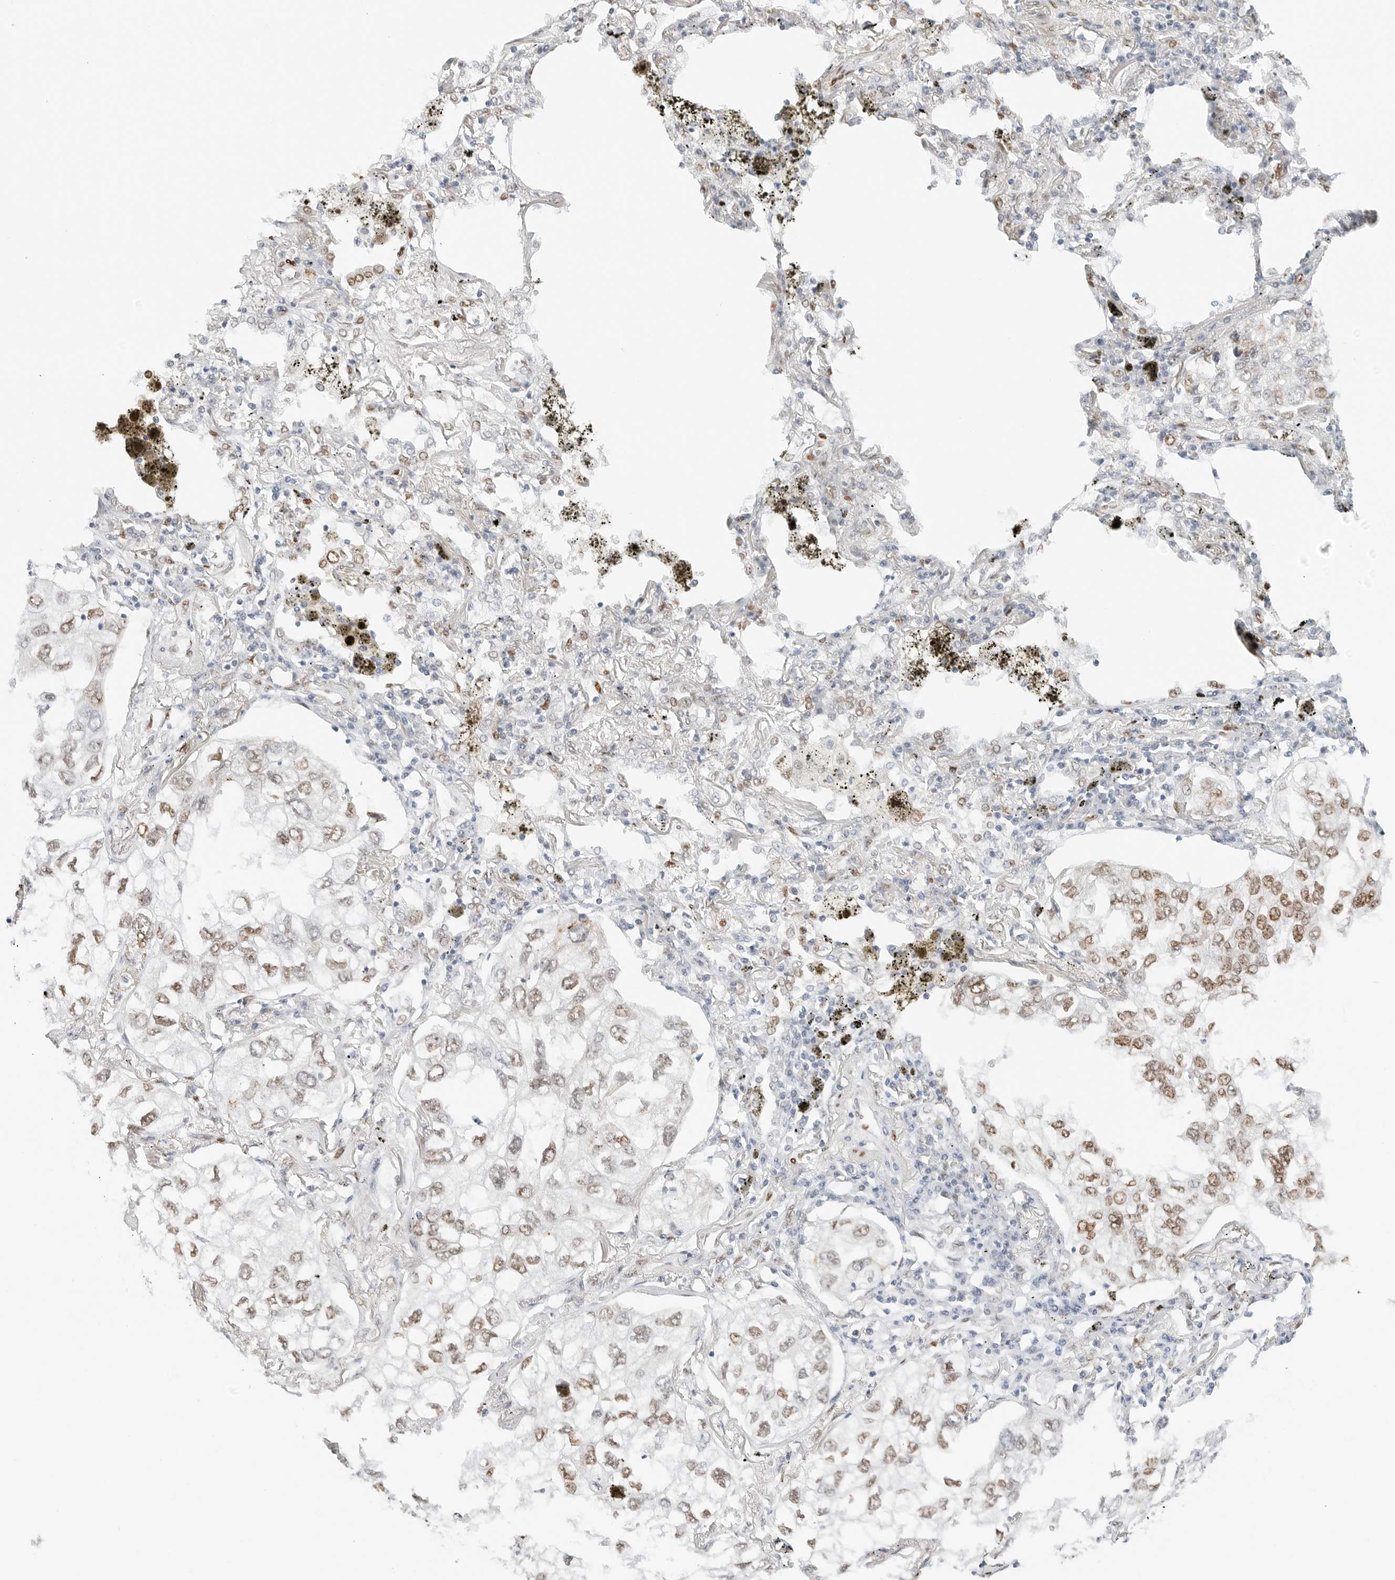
{"staining": {"intensity": "weak", "quantity": "25%-75%", "location": "nuclear"}, "tissue": "lung cancer", "cell_type": "Tumor cells", "image_type": "cancer", "snomed": [{"axis": "morphology", "description": "Adenocarcinoma, NOS"}, {"axis": "topography", "description": "Lung"}], "caption": "Immunohistochemistry image of neoplastic tissue: human lung cancer (adenocarcinoma) stained using IHC shows low levels of weak protein expression localized specifically in the nuclear of tumor cells, appearing as a nuclear brown color.", "gene": "SPIDR", "patient": {"sex": "male", "age": 65}}